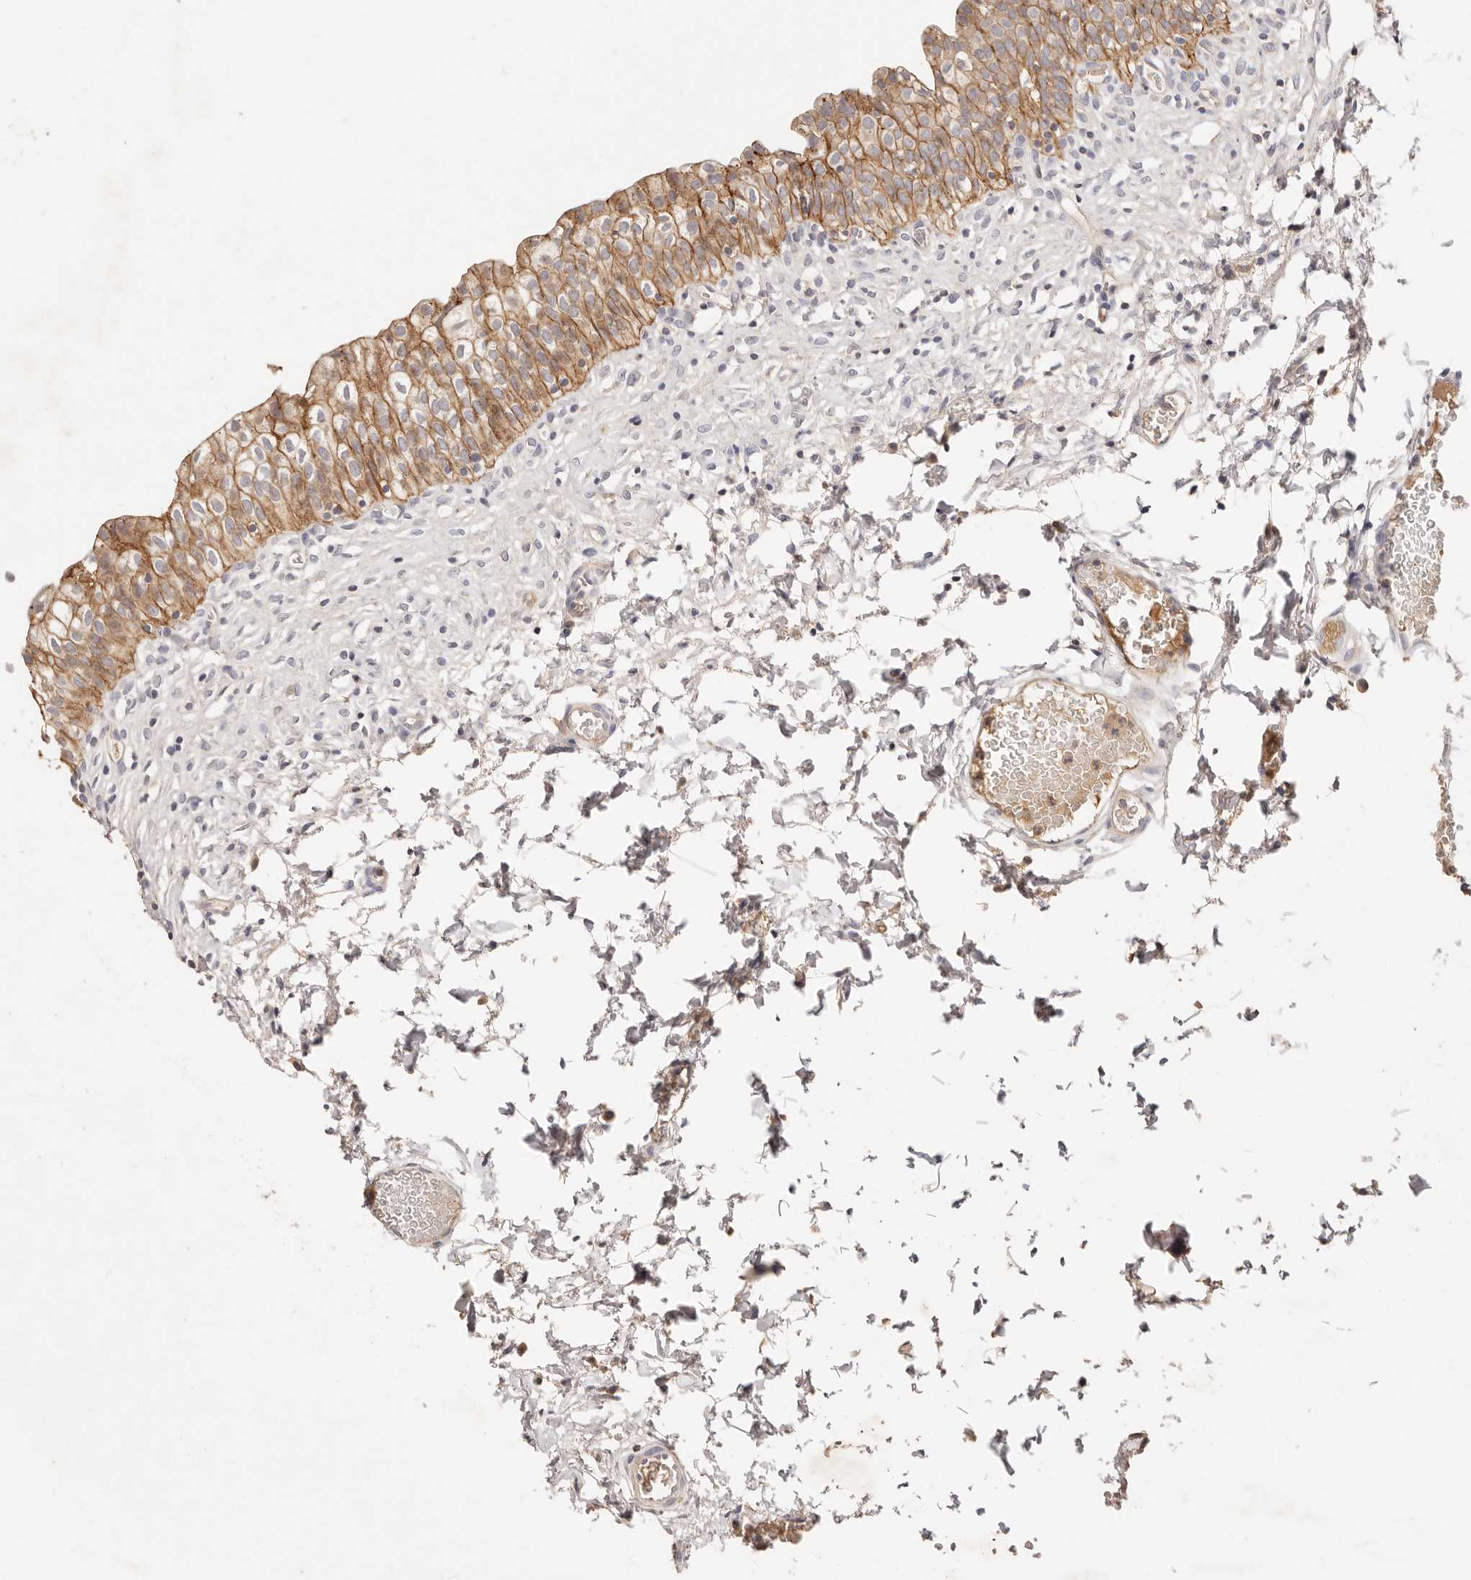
{"staining": {"intensity": "moderate", "quantity": ">75%", "location": "cytoplasmic/membranous"}, "tissue": "urinary bladder", "cell_type": "Urothelial cells", "image_type": "normal", "snomed": [{"axis": "morphology", "description": "Normal tissue, NOS"}, {"axis": "topography", "description": "Urinary bladder"}], "caption": "The image demonstrates staining of benign urinary bladder, revealing moderate cytoplasmic/membranous protein positivity (brown color) within urothelial cells. (DAB (3,3'-diaminobenzidine) IHC with brightfield microscopy, high magnification).", "gene": "CXADR", "patient": {"sex": "male", "age": 55}}